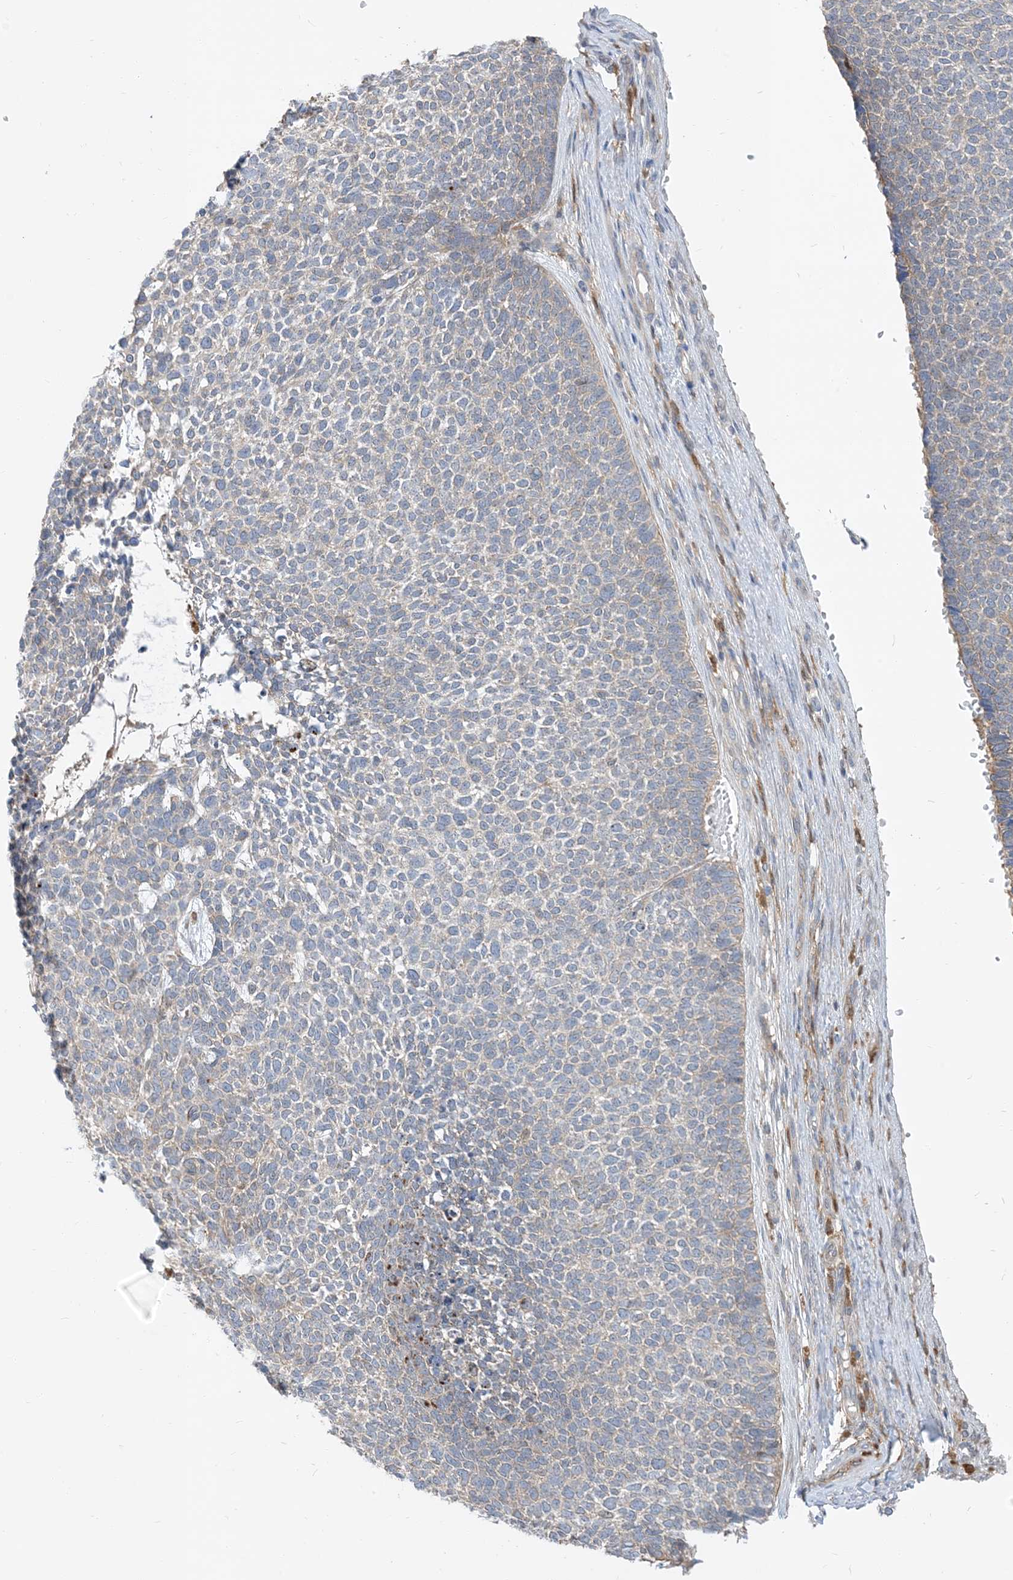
{"staining": {"intensity": "weak", "quantity": "<25%", "location": "cytoplasmic/membranous"}, "tissue": "skin cancer", "cell_type": "Tumor cells", "image_type": "cancer", "snomed": [{"axis": "morphology", "description": "Basal cell carcinoma"}, {"axis": "topography", "description": "Skin"}], "caption": "Protein analysis of basal cell carcinoma (skin) reveals no significant staining in tumor cells.", "gene": "NAGK", "patient": {"sex": "female", "age": 84}}